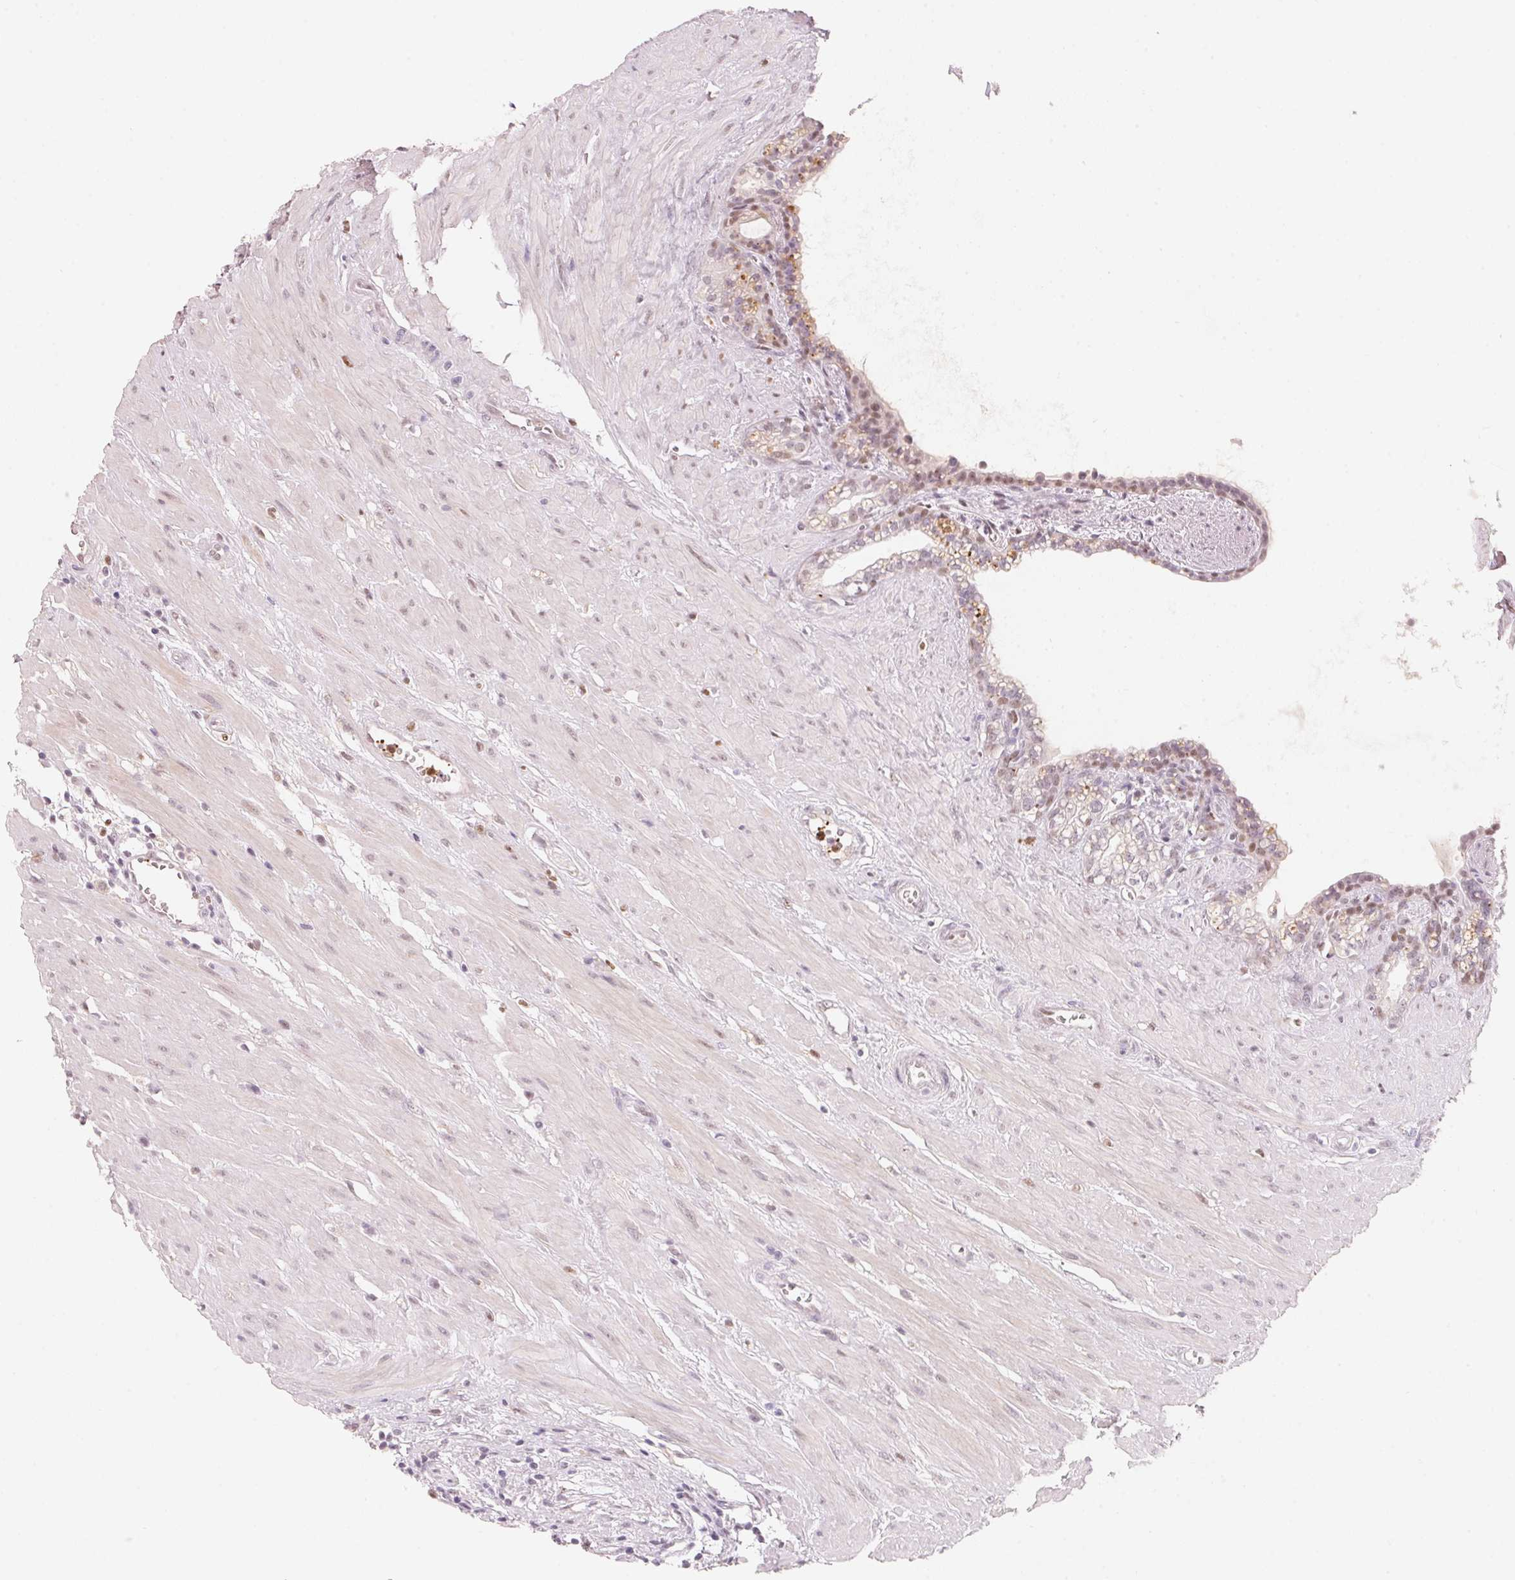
{"staining": {"intensity": "moderate", "quantity": "25%-75%", "location": "nuclear"}, "tissue": "seminal vesicle", "cell_type": "Glandular cells", "image_type": "normal", "snomed": [{"axis": "morphology", "description": "Normal tissue, NOS"}, {"axis": "topography", "description": "Seminal veicle"}], "caption": "DAB (3,3'-diaminobenzidine) immunohistochemical staining of normal human seminal vesicle reveals moderate nuclear protein staining in about 25%-75% of glandular cells.", "gene": "ARHGAP22", "patient": {"sex": "male", "age": 76}}